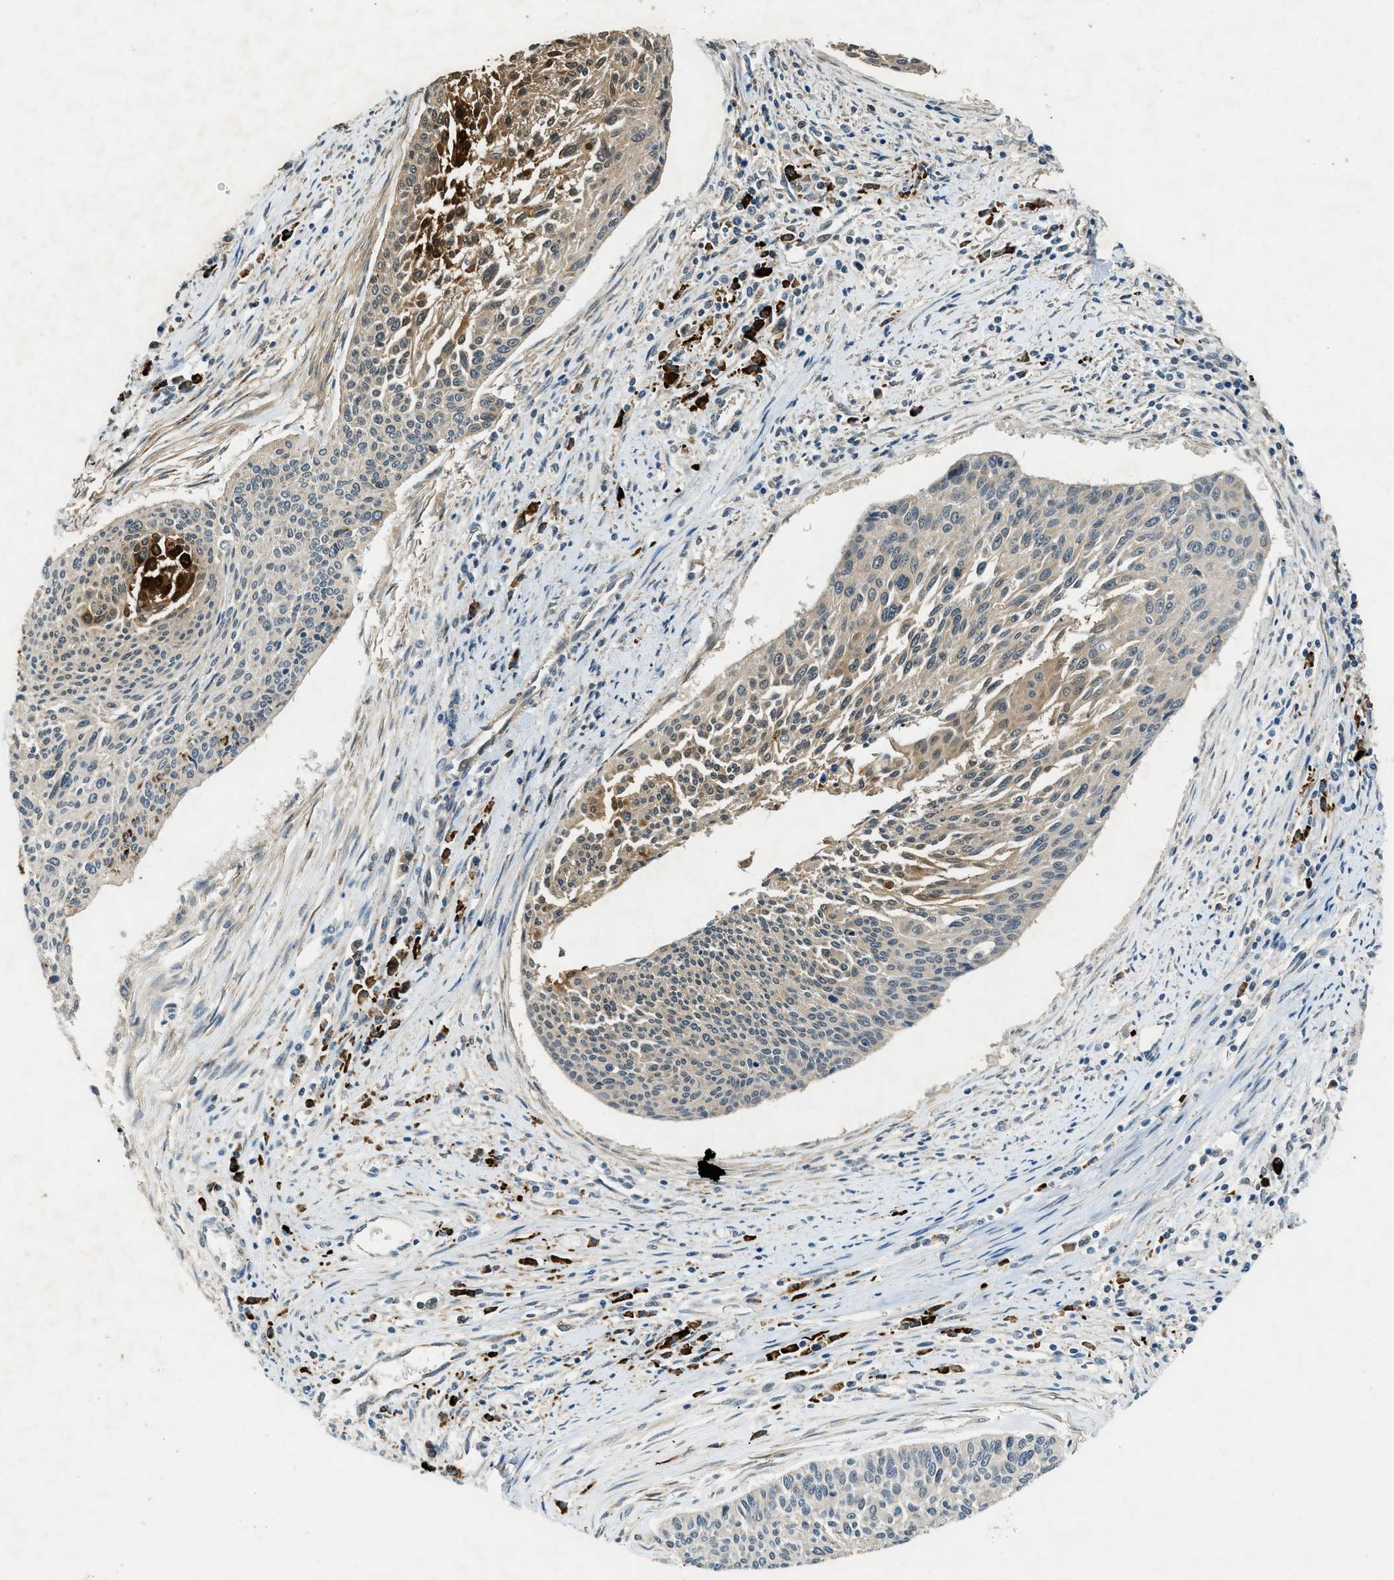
{"staining": {"intensity": "weak", "quantity": "25%-75%", "location": "cytoplasmic/membranous"}, "tissue": "cervical cancer", "cell_type": "Tumor cells", "image_type": "cancer", "snomed": [{"axis": "morphology", "description": "Squamous cell carcinoma, NOS"}, {"axis": "topography", "description": "Cervix"}], "caption": "This is an image of immunohistochemistry (IHC) staining of cervical squamous cell carcinoma, which shows weak expression in the cytoplasmic/membranous of tumor cells.", "gene": "HERC2", "patient": {"sex": "female", "age": 55}}